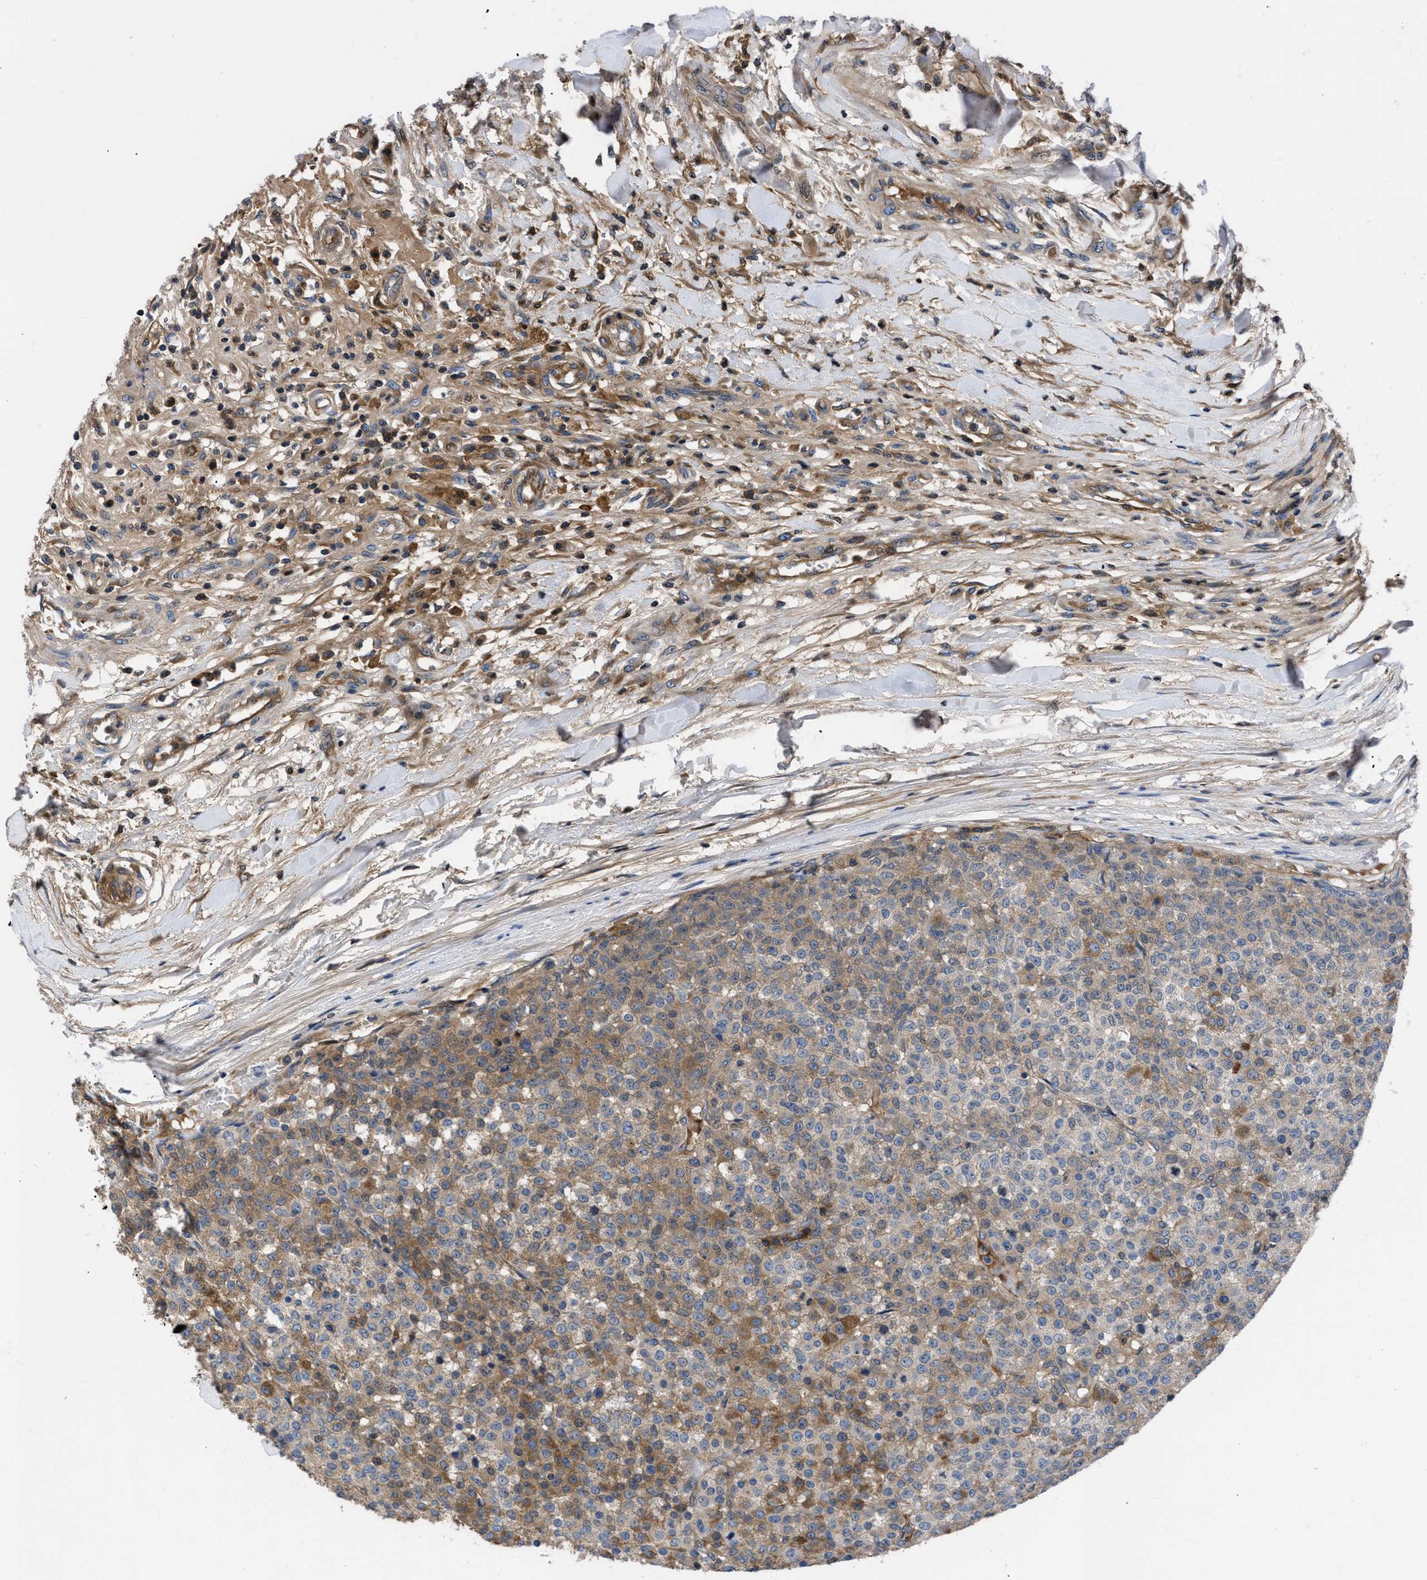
{"staining": {"intensity": "moderate", "quantity": "25%-75%", "location": "cytoplasmic/membranous"}, "tissue": "testis cancer", "cell_type": "Tumor cells", "image_type": "cancer", "snomed": [{"axis": "morphology", "description": "Seminoma, NOS"}, {"axis": "topography", "description": "Testis"}], "caption": "Seminoma (testis) was stained to show a protein in brown. There is medium levels of moderate cytoplasmic/membranous positivity in approximately 25%-75% of tumor cells.", "gene": "SERPINA6", "patient": {"sex": "male", "age": 59}}